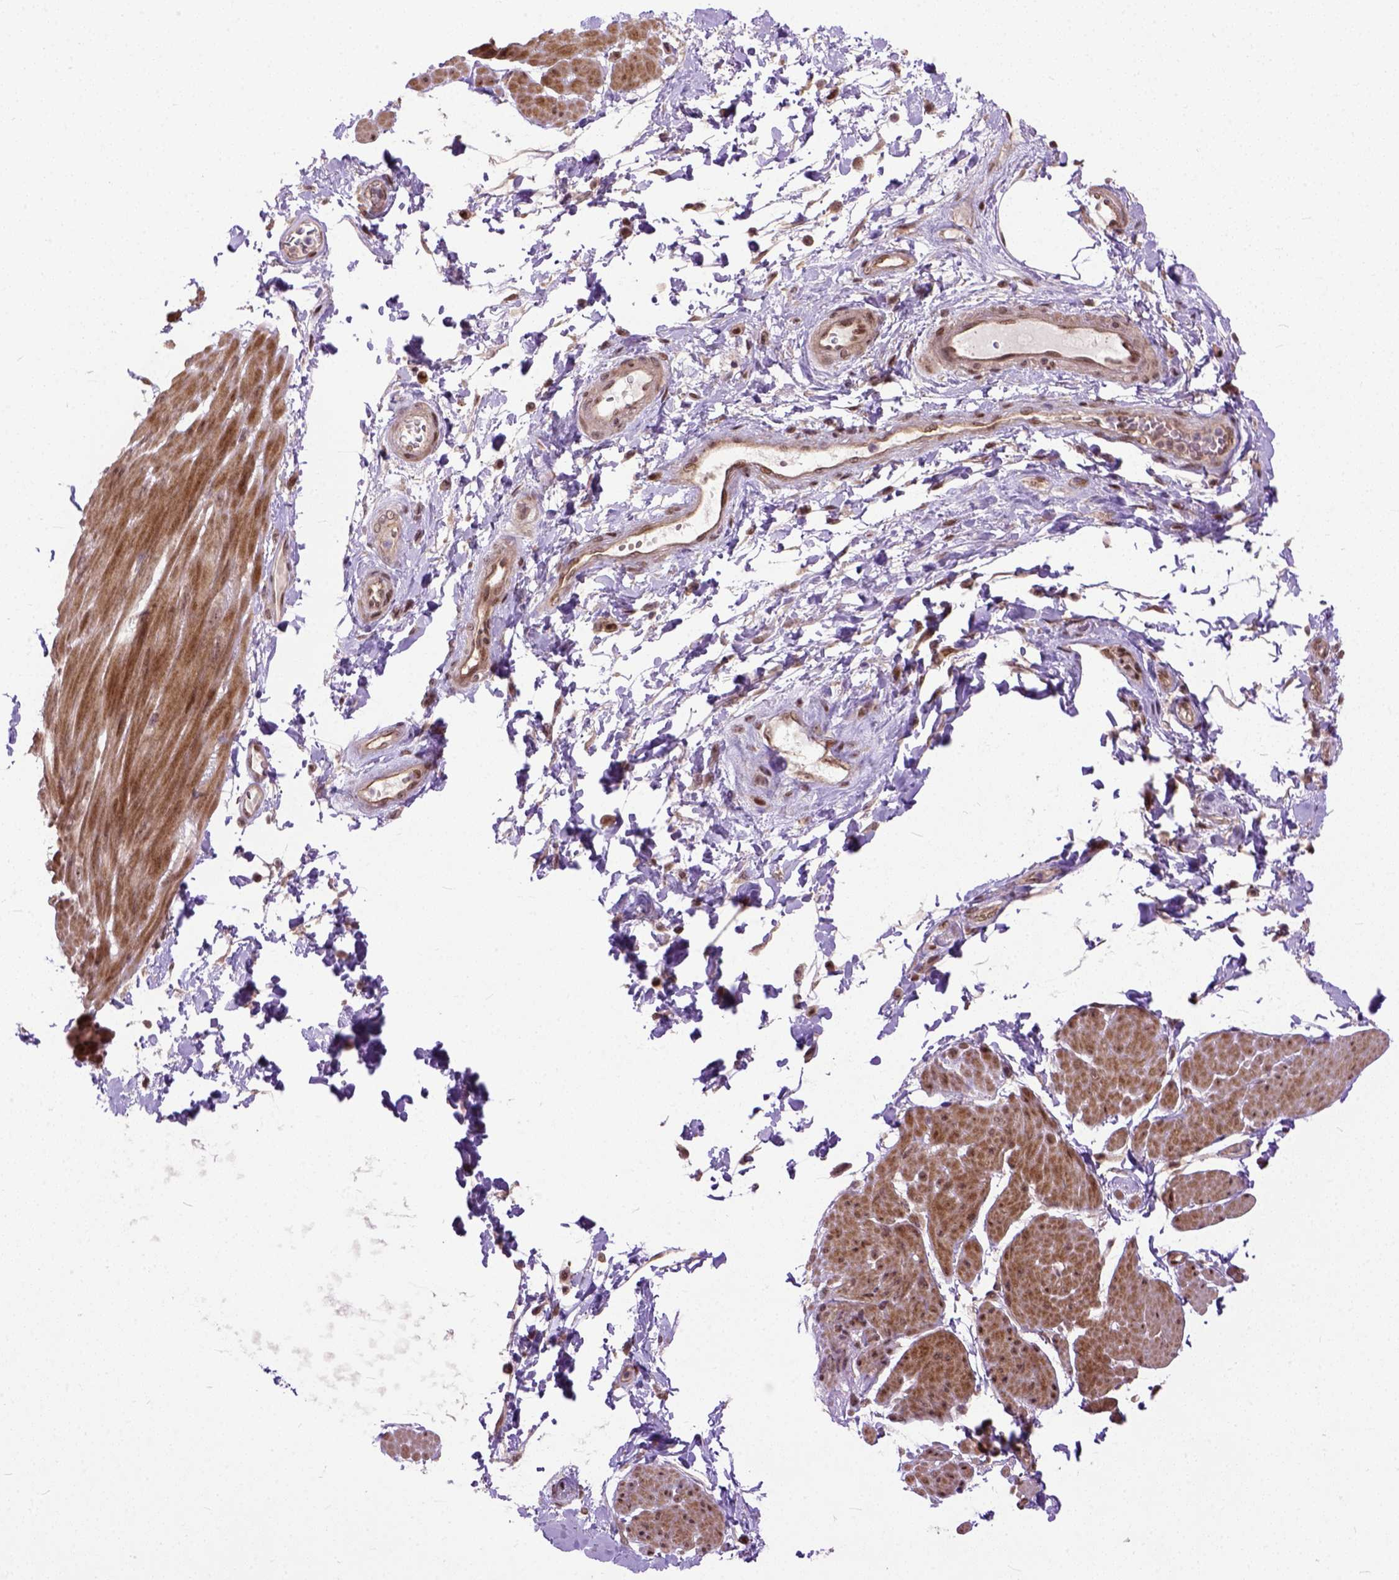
{"staining": {"intensity": "moderate", "quantity": ">75%", "location": "nuclear"}, "tissue": "adipose tissue", "cell_type": "Adipocytes", "image_type": "normal", "snomed": [{"axis": "morphology", "description": "Normal tissue, NOS"}, {"axis": "topography", "description": "Urinary bladder"}, {"axis": "topography", "description": "Peripheral nerve tissue"}], "caption": "Adipose tissue stained for a protein (brown) shows moderate nuclear positive staining in about >75% of adipocytes.", "gene": "ZNF630", "patient": {"sex": "female", "age": 60}}